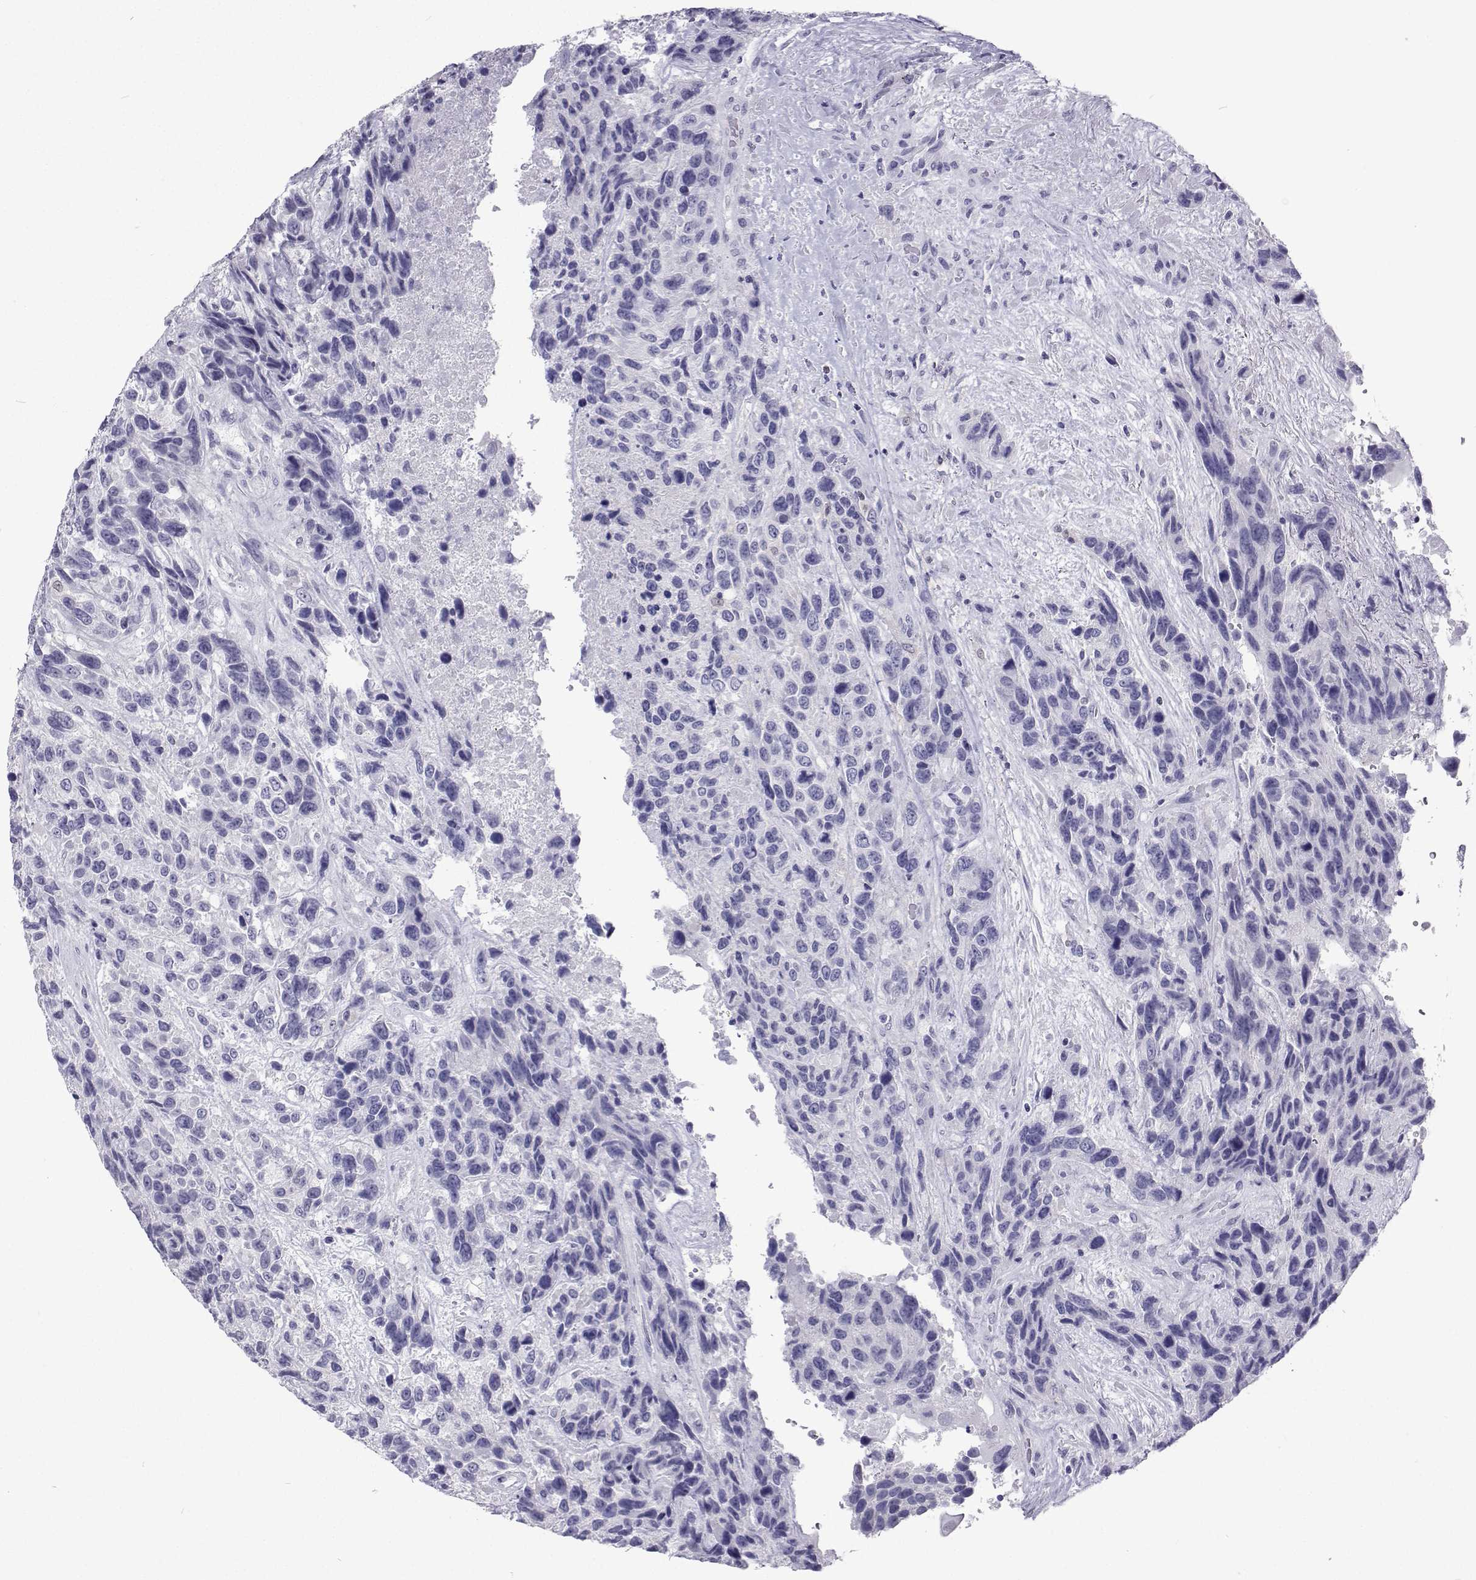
{"staining": {"intensity": "negative", "quantity": "none", "location": "none"}, "tissue": "urothelial cancer", "cell_type": "Tumor cells", "image_type": "cancer", "snomed": [{"axis": "morphology", "description": "Urothelial carcinoma, High grade"}, {"axis": "topography", "description": "Urinary bladder"}], "caption": "An immunohistochemistry (IHC) histopathology image of urothelial carcinoma (high-grade) is shown. There is no staining in tumor cells of urothelial carcinoma (high-grade).", "gene": "GALM", "patient": {"sex": "female", "age": 70}}